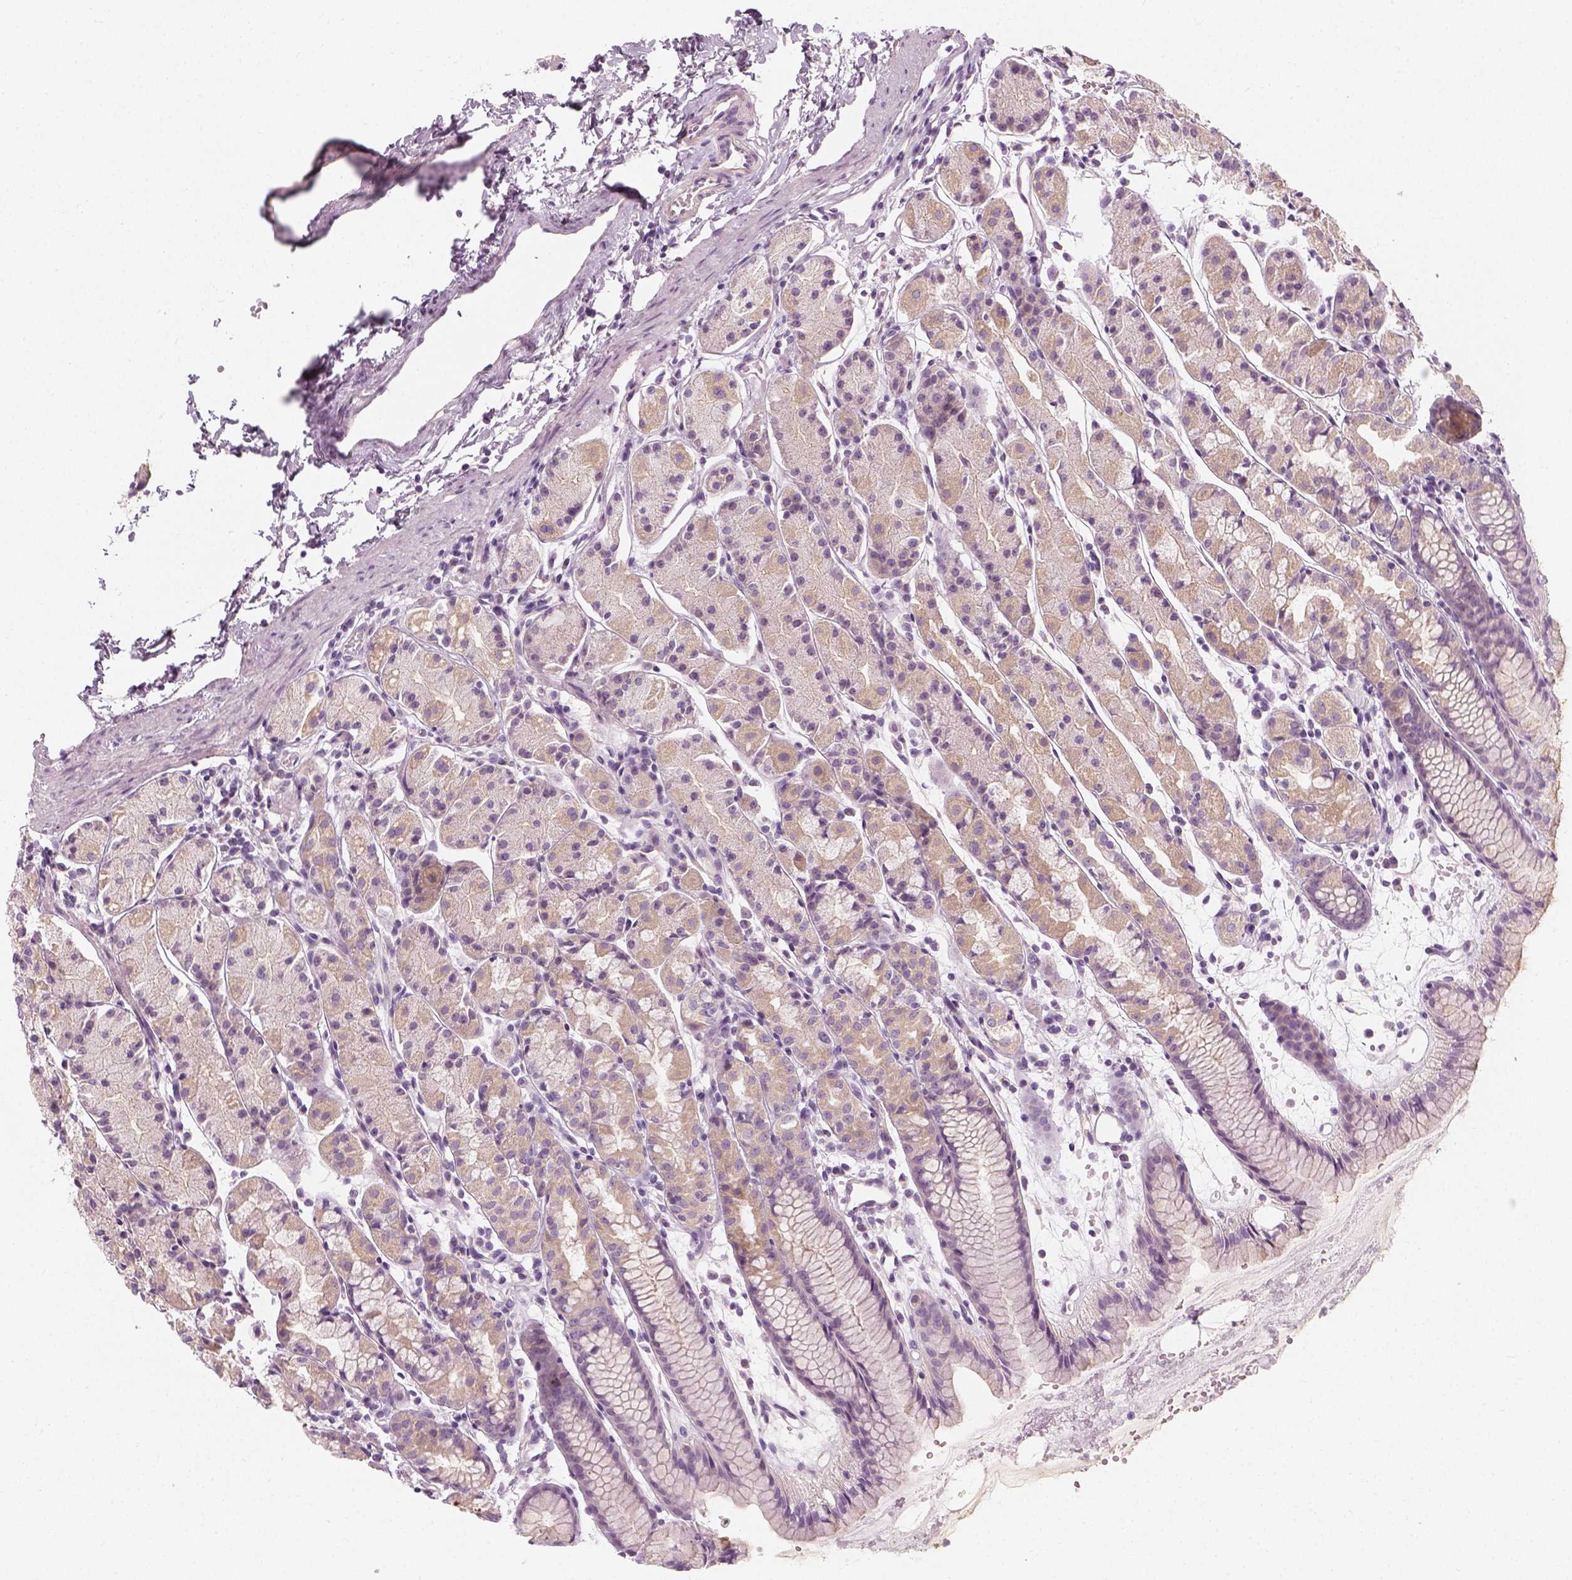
{"staining": {"intensity": "weak", "quantity": "<25%", "location": "cytoplasmic/membranous"}, "tissue": "stomach", "cell_type": "Glandular cells", "image_type": "normal", "snomed": [{"axis": "morphology", "description": "Normal tissue, NOS"}, {"axis": "topography", "description": "Stomach, upper"}], "caption": "The micrograph exhibits no staining of glandular cells in unremarkable stomach. (Stains: DAB (3,3'-diaminobenzidine) IHC with hematoxylin counter stain, Microscopy: brightfield microscopy at high magnification).", "gene": "PRAME", "patient": {"sex": "male", "age": 47}}